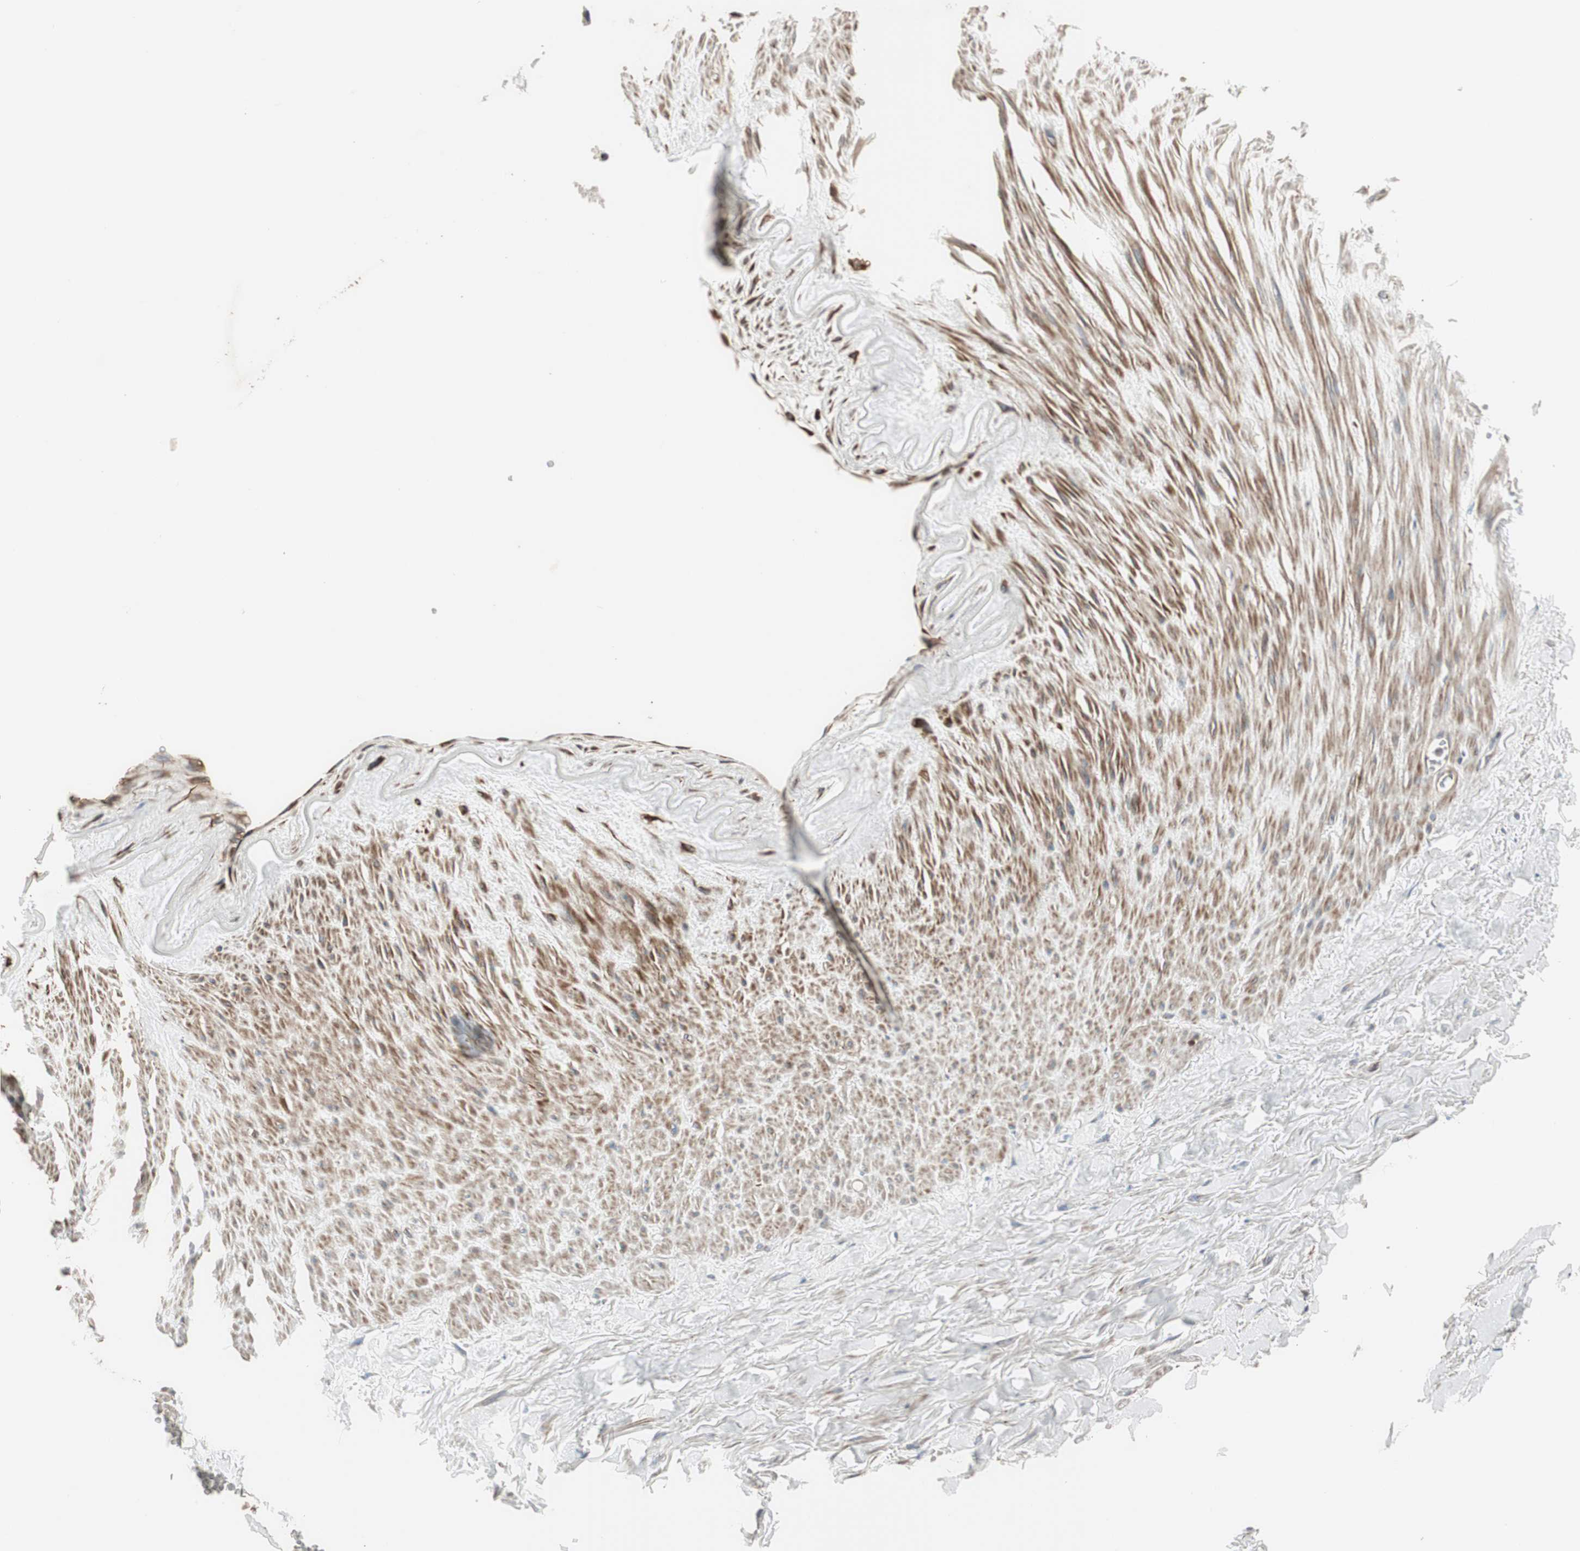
{"staining": {"intensity": "moderate", "quantity": ">75%", "location": "cytoplasmic/membranous"}, "tissue": "adipose tissue", "cell_type": "Adipocytes", "image_type": "normal", "snomed": [{"axis": "morphology", "description": "Normal tissue, NOS"}, {"axis": "topography", "description": "Adipose tissue"}, {"axis": "topography", "description": "Peripheral nerve tissue"}], "caption": "A high-resolution photomicrograph shows immunohistochemistry staining of normal adipose tissue, which reveals moderate cytoplasmic/membranous expression in approximately >75% of adipocytes.", "gene": "SRCIN1", "patient": {"sex": "male", "age": 52}}